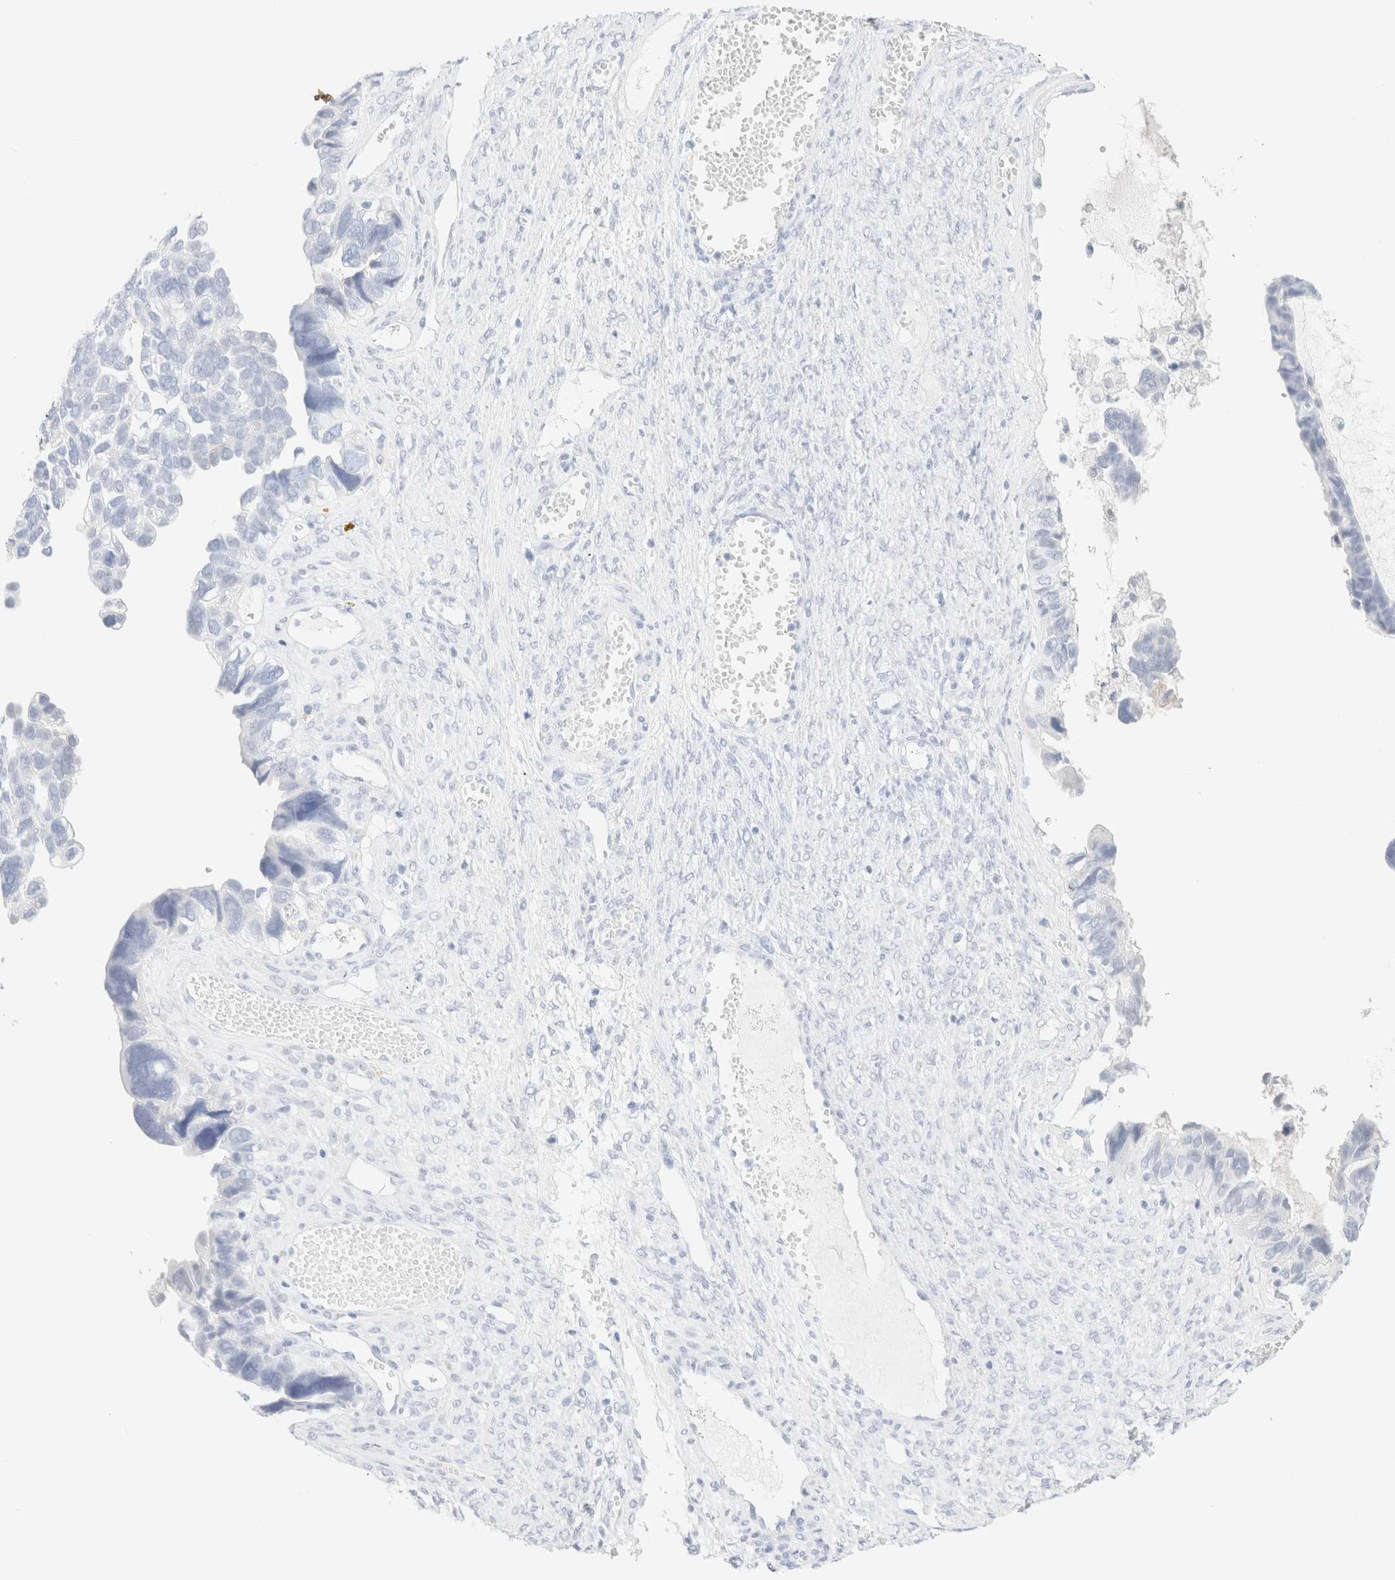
{"staining": {"intensity": "negative", "quantity": "none", "location": "none"}, "tissue": "ovarian cancer", "cell_type": "Tumor cells", "image_type": "cancer", "snomed": [{"axis": "morphology", "description": "Cystadenocarcinoma, serous, NOS"}, {"axis": "topography", "description": "Ovary"}], "caption": "The micrograph reveals no staining of tumor cells in ovarian cancer (serous cystadenocarcinoma).", "gene": "KRT15", "patient": {"sex": "female", "age": 79}}